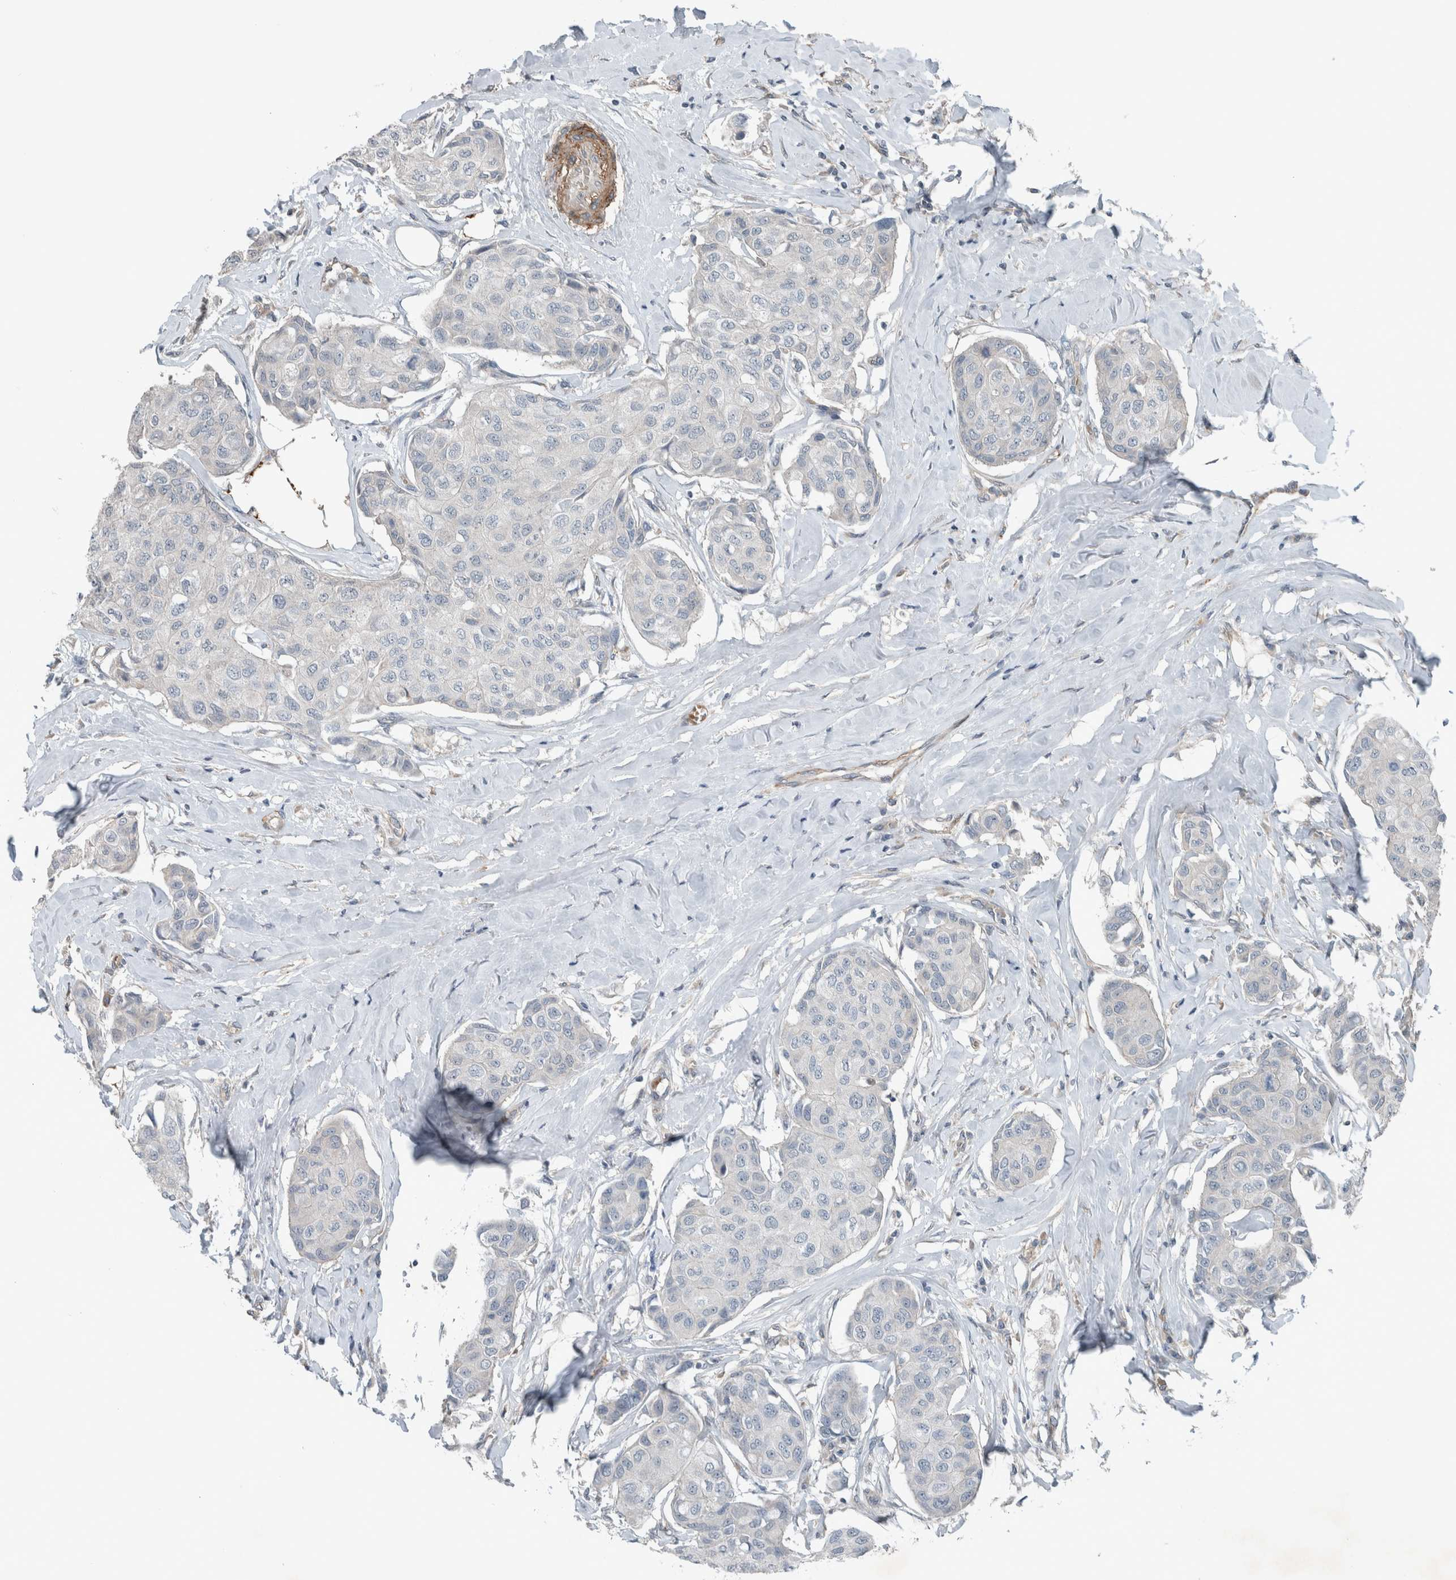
{"staining": {"intensity": "negative", "quantity": "none", "location": "none"}, "tissue": "breast cancer", "cell_type": "Tumor cells", "image_type": "cancer", "snomed": [{"axis": "morphology", "description": "Duct carcinoma"}, {"axis": "topography", "description": "Breast"}], "caption": "An IHC micrograph of breast infiltrating ductal carcinoma is shown. There is no staining in tumor cells of breast infiltrating ductal carcinoma.", "gene": "JADE2", "patient": {"sex": "female", "age": 80}}